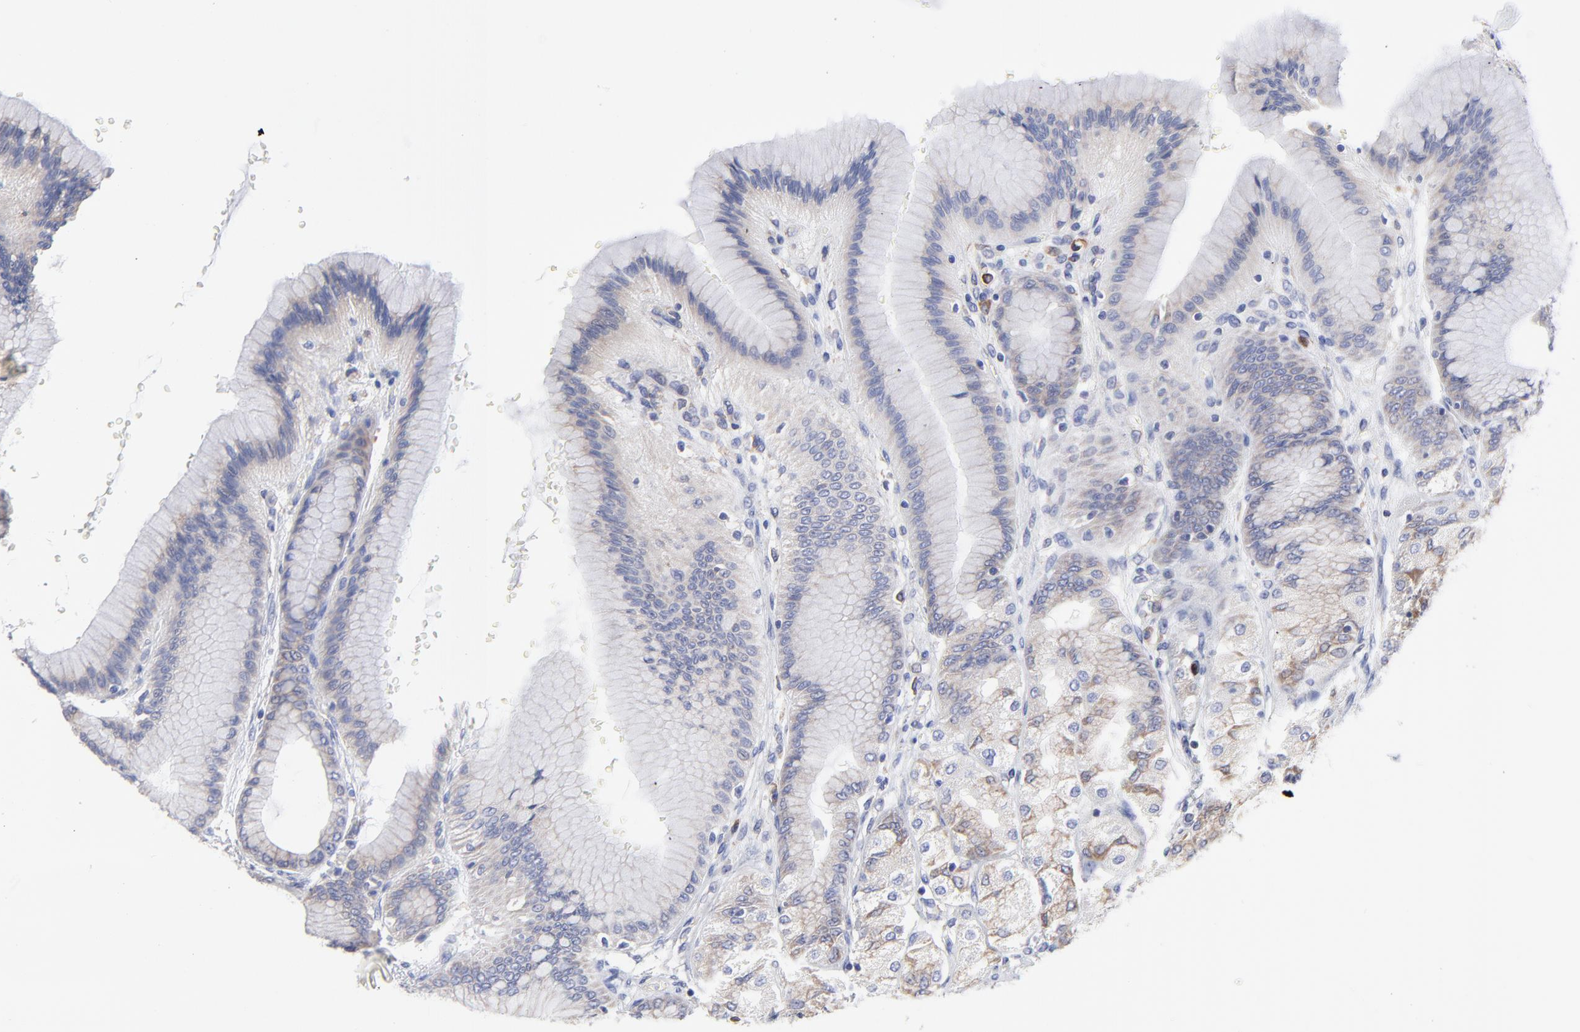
{"staining": {"intensity": "moderate", "quantity": ">75%", "location": "cytoplasmic/membranous"}, "tissue": "stomach", "cell_type": "Glandular cells", "image_type": "normal", "snomed": [{"axis": "morphology", "description": "Normal tissue, NOS"}, {"axis": "morphology", "description": "Adenocarcinoma, NOS"}, {"axis": "topography", "description": "Stomach"}, {"axis": "topography", "description": "Stomach, lower"}], "caption": "Immunohistochemistry (DAB (3,3'-diaminobenzidine)) staining of normal stomach displays moderate cytoplasmic/membranous protein positivity in about >75% of glandular cells.", "gene": "MOSPD2", "patient": {"sex": "female", "age": 65}}